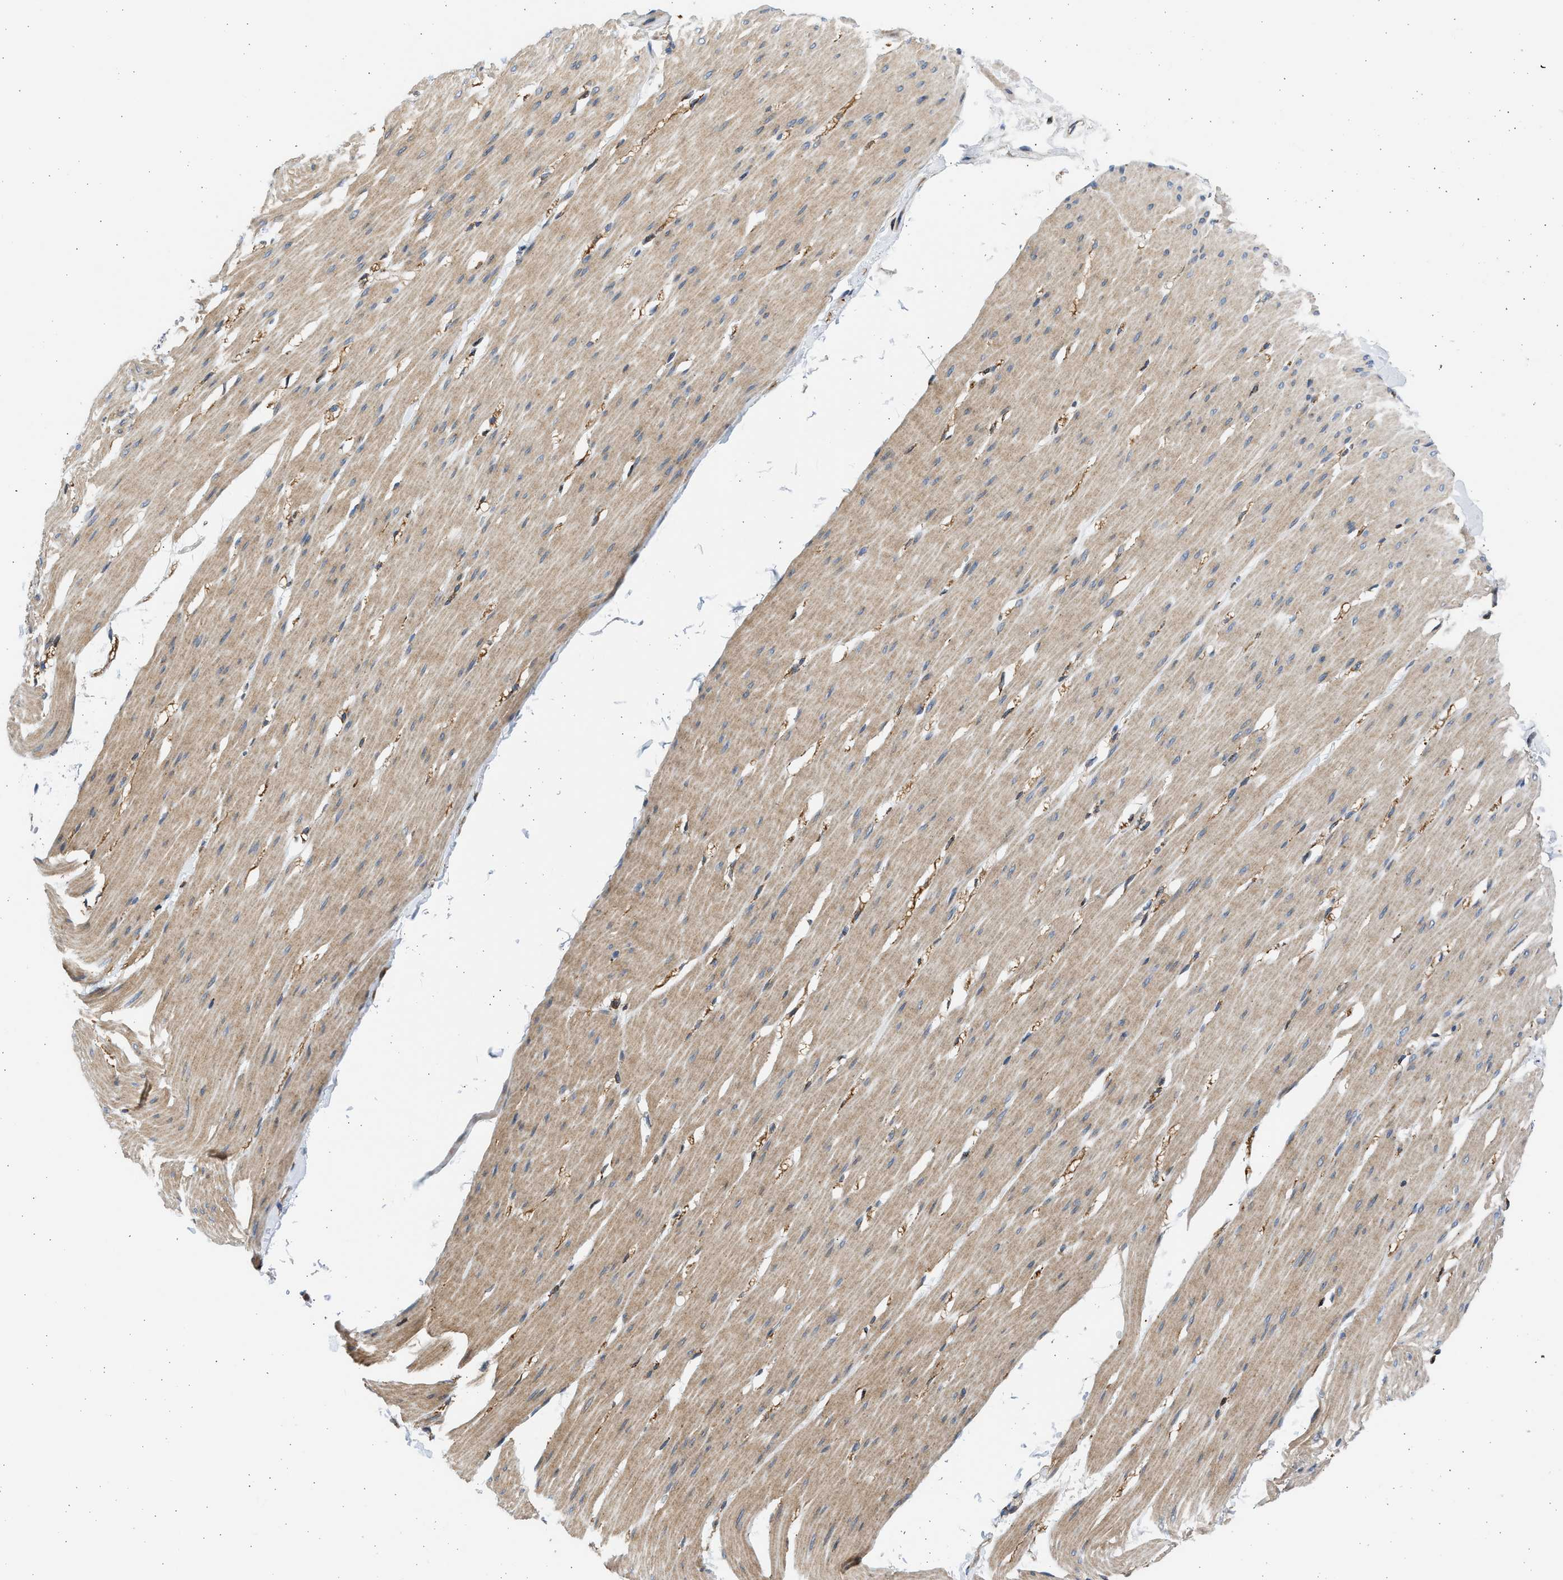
{"staining": {"intensity": "weak", "quantity": ">75%", "location": "cytoplasmic/membranous"}, "tissue": "smooth muscle", "cell_type": "Smooth muscle cells", "image_type": "normal", "snomed": [{"axis": "morphology", "description": "Normal tissue, NOS"}, {"axis": "topography", "description": "Smooth muscle"}, {"axis": "topography", "description": "Colon"}], "caption": "The histopathology image displays immunohistochemical staining of unremarkable smooth muscle. There is weak cytoplasmic/membranous staining is present in about >75% of smooth muscle cells. (IHC, brightfield microscopy, high magnification).", "gene": "PLD2", "patient": {"sex": "male", "age": 67}}